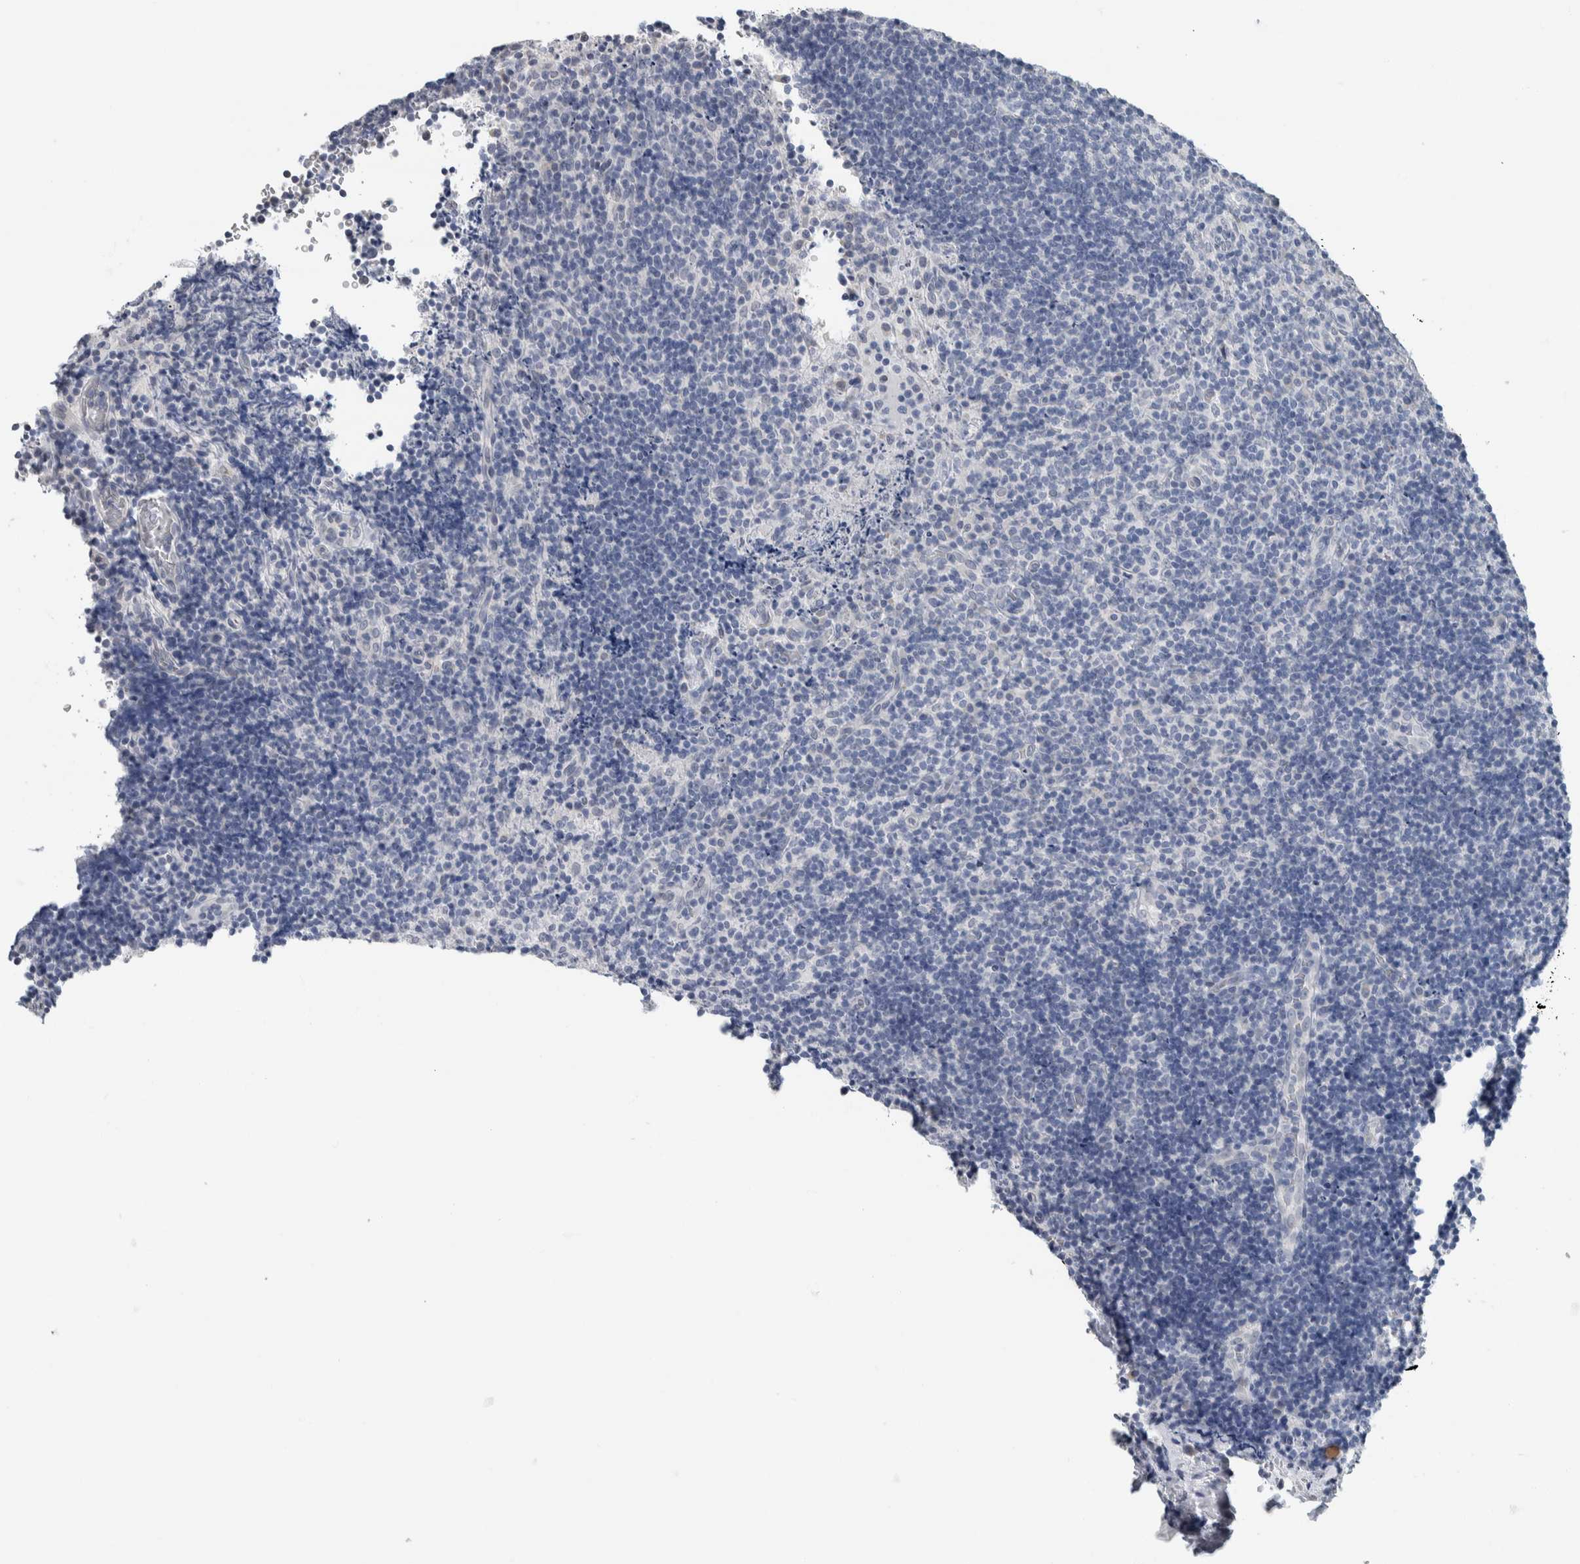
{"staining": {"intensity": "negative", "quantity": "none", "location": "none"}, "tissue": "lymphoma", "cell_type": "Tumor cells", "image_type": "cancer", "snomed": [{"axis": "morphology", "description": "Malignant lymphoma, non-Hodgkin's type, High grade"}, {"axis": "topography", "description": "Tonsil"}], "caption": "High magnification brightfield microscopy of lymphoma stained with DAB (3,3'-diaminobenzidine) (brown) and counterstained with hematoxylin (blue): tumor cells show no significant expression.", "gene": "NEFM", "patient": {"sex": "female", "age": 36}}